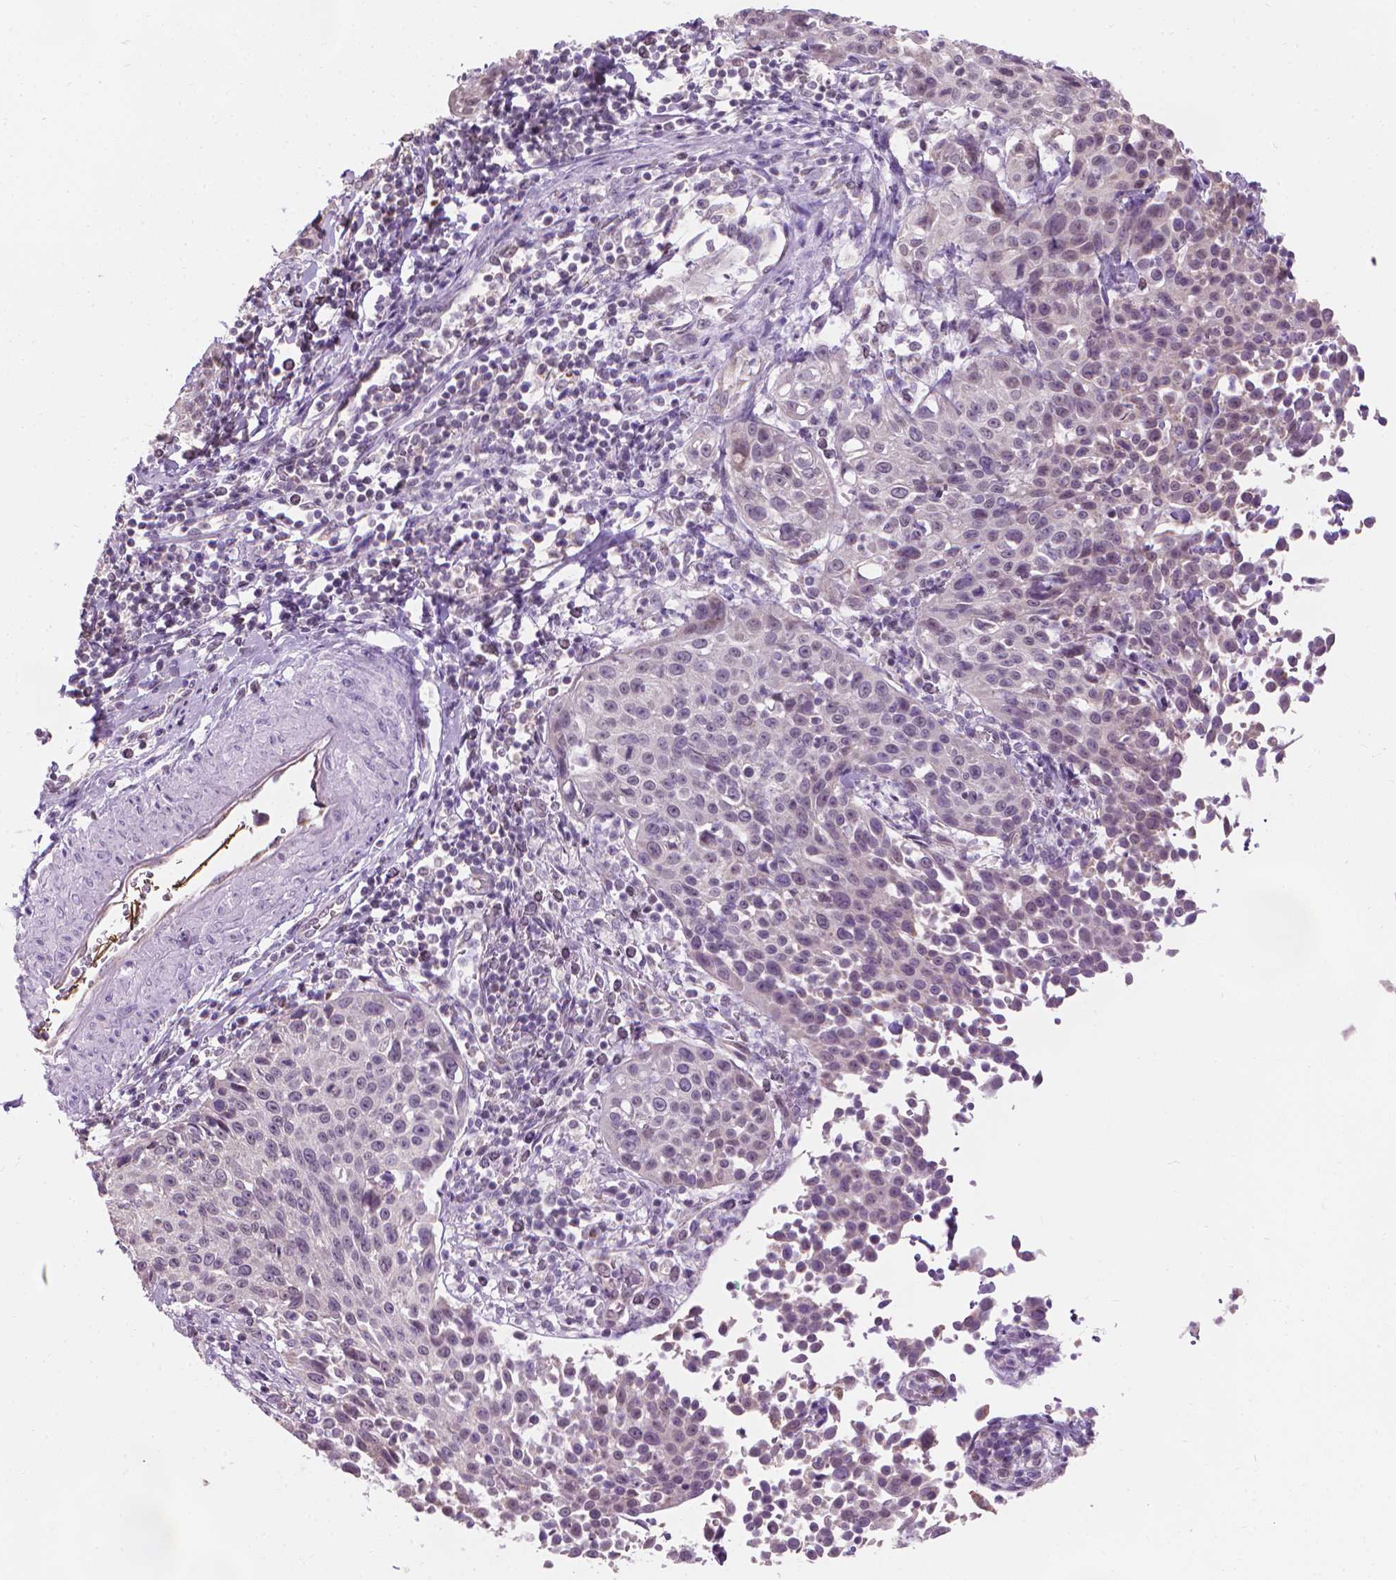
{"staining": {"intensity": "negative", "quantity": "none", "location": "none"}, "tissue": "cervical cancer", "cell_type": "Tumor cells", "image_type": "cancer", "snomed": [{"axis": "morphology", "description": "Squamous cell carcinoma, NOS"}, {"axis": "topography", "description": "Cervix"}], "caption": "Tumor cells show no significant staining in squamous cell carcinoma (cervical).", "gene": "CFAP126", "patient": {"sex": "female", "age": 26}}